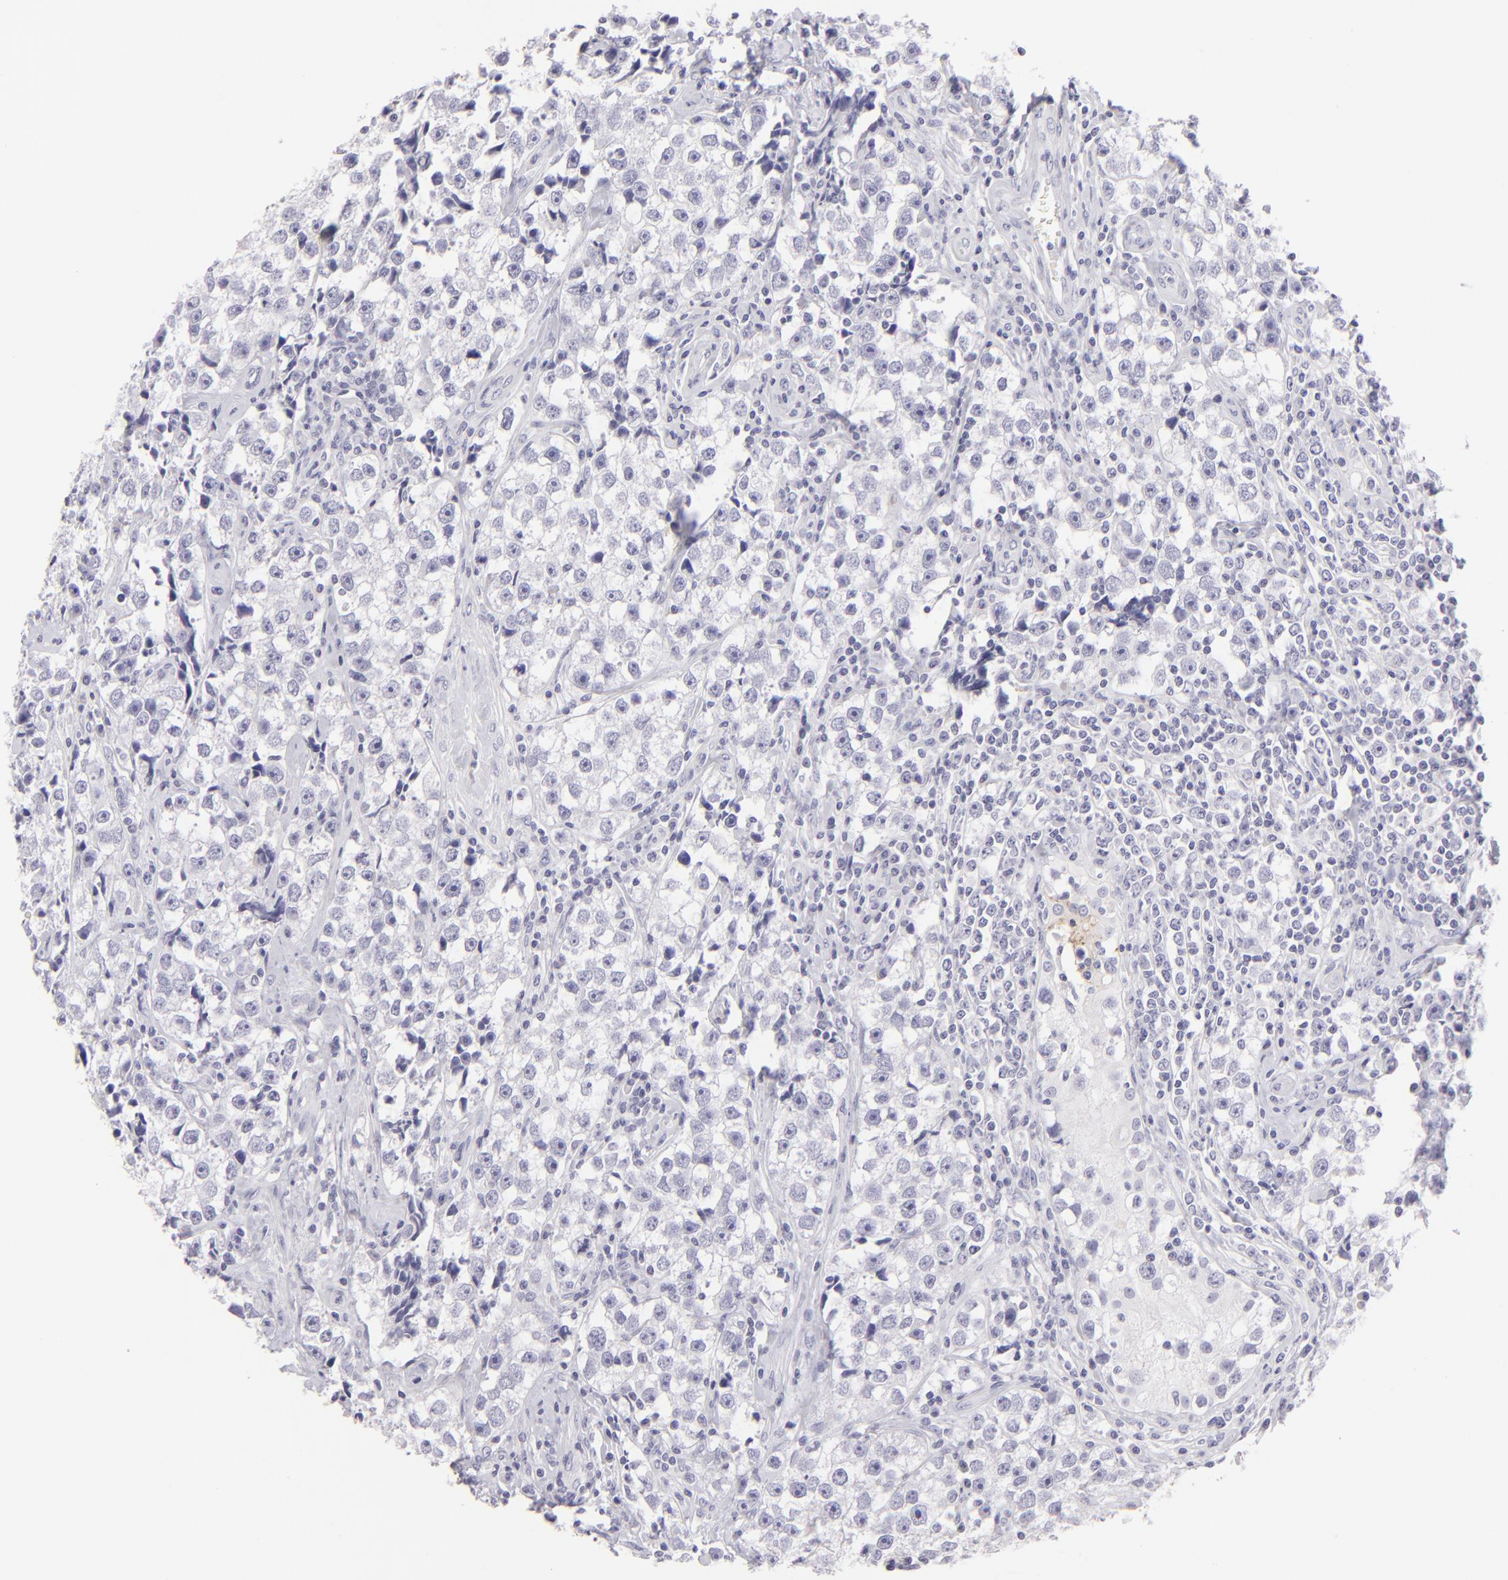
{"staining": {"intensity": "negative", "quantity": "none", "location": "none"}, "tissue": "testis cancer", "cell_type": "Tumor cells", "image_type": "cancer", "snomed": [{"axis": "morphology", "description": "Seminoma, NOS"}, {"axis": "topography", "description": "Testis"}], "caption": "Testis cancer was stained to show a protein in brown. There is no significant staining in tumor cells. (DAB immunohistochemistry visualized using brightfield microscopy, high magnification).", "gene": "CLDN4", "patient": {"sex": "male", "age": 32}}